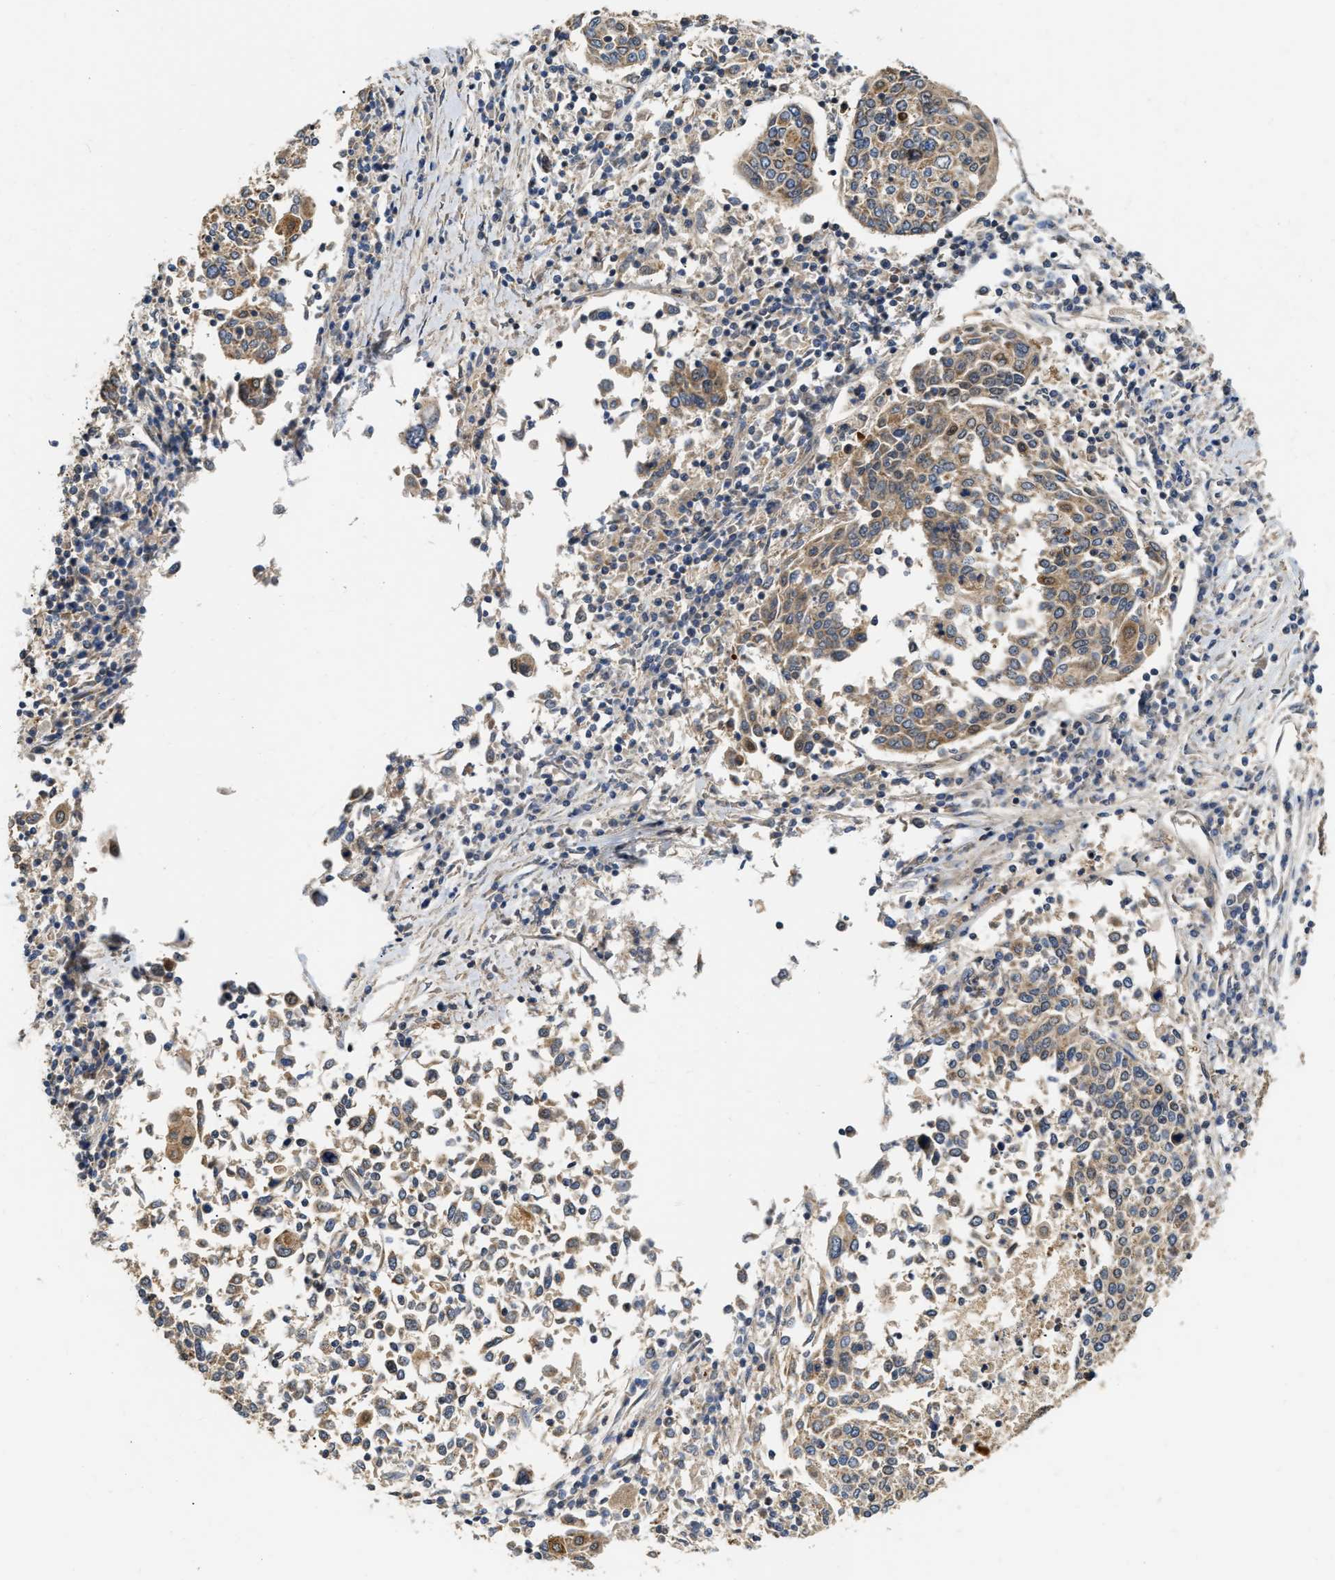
{"staining": {"intensity": "weak", "quantity": ">75%", "location": "cytoplasmic/membranous"}, "tissue": "cervical cancer", "cell_type": "Tumor cells", "image_type": "cancer", "snomed": [{"axis": "morphology", "description": "Squamous cell carcinoma, NOS"}, {"axis": "topography", "description": "Cervix"}], "caption": "An immunohistochemistry (IHC) histopathology image of tumor tissue is shown. Protein staining in brown labels weak cytoplasmic/membranous positivity in cervical squamous cell carcinoma within tumor cells.", "gene": "EXTL2", "patient": {"sex": "female", "age": 40}}